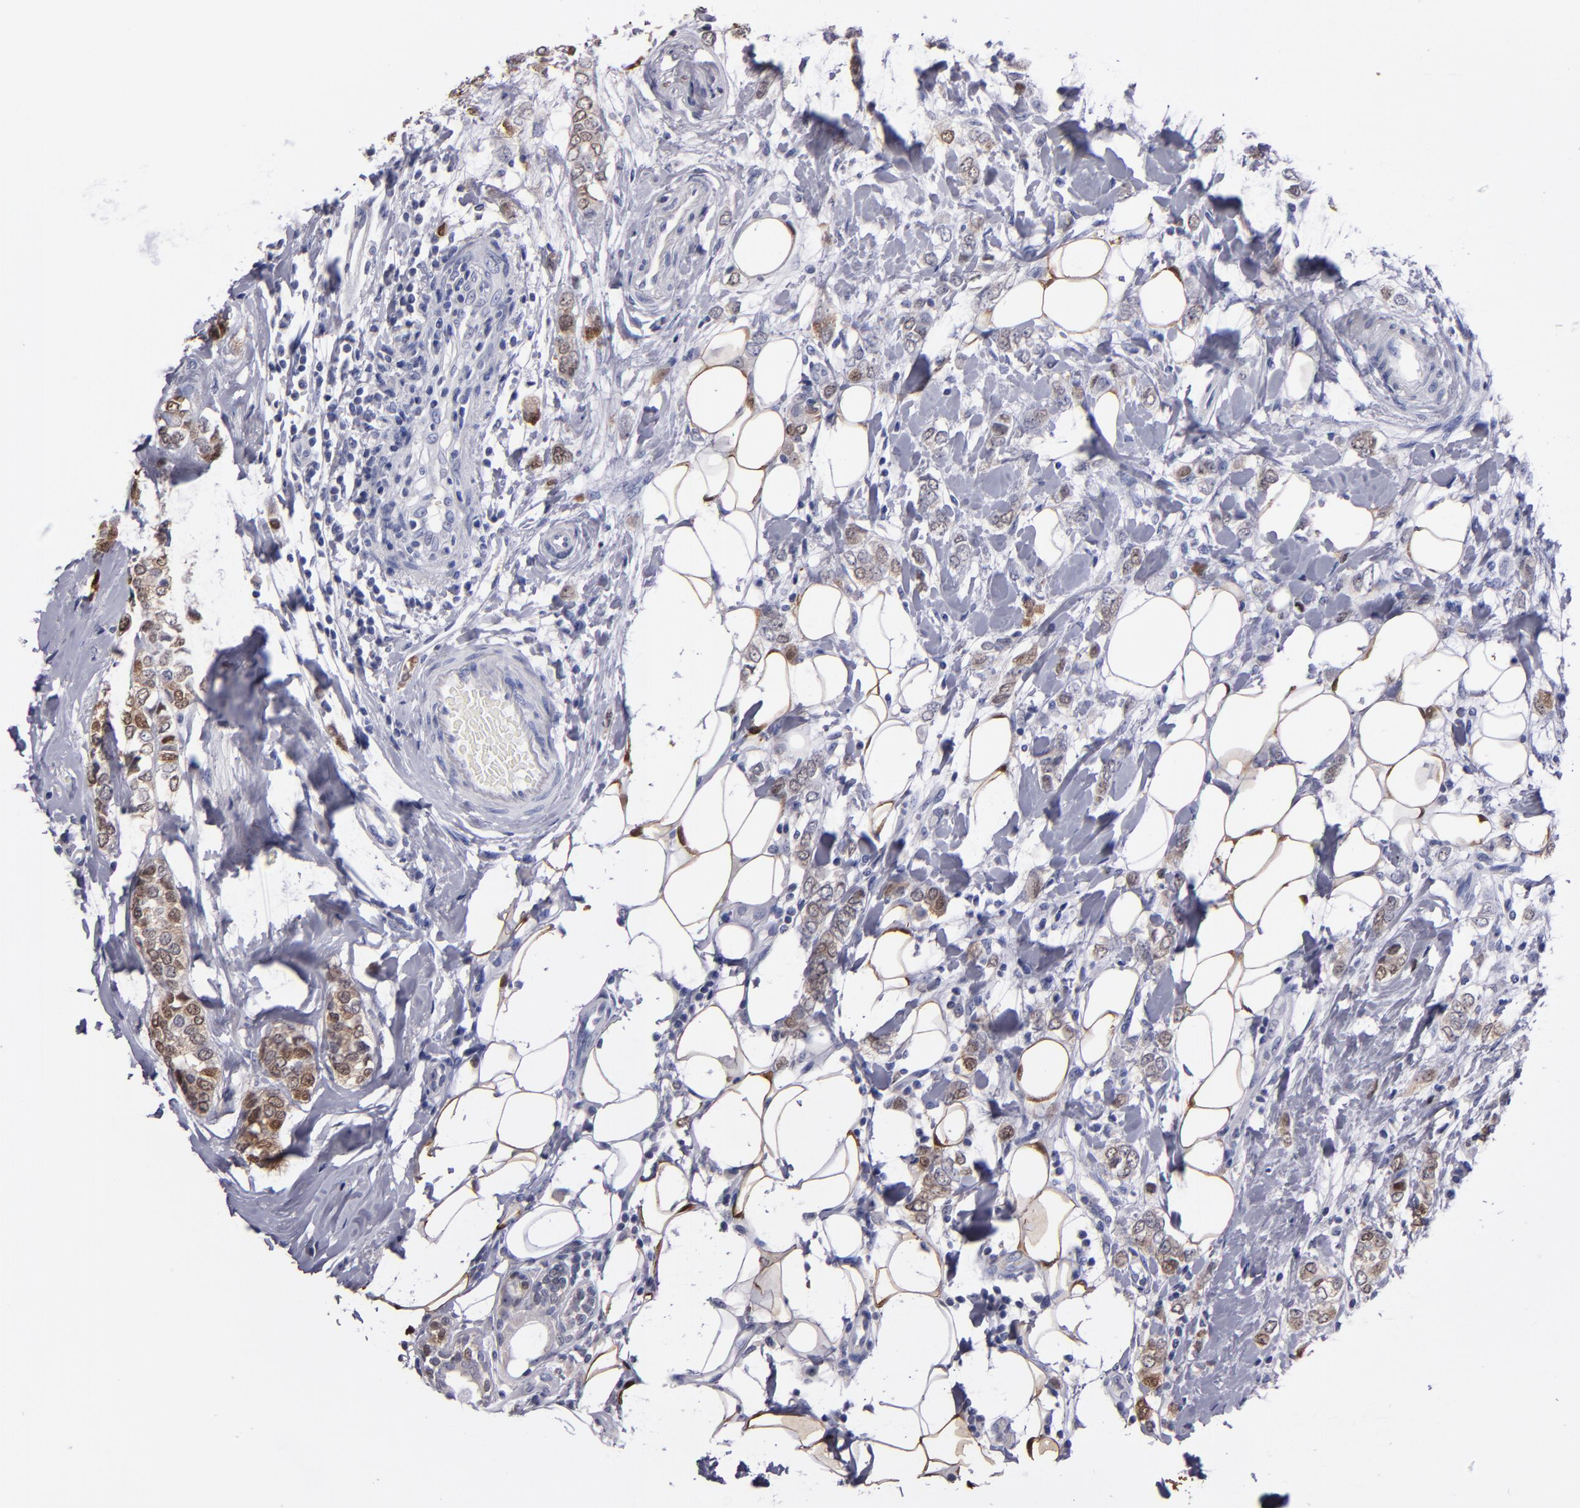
{"staining": {"intensity": "moderate", "quantity": "25%-75%", "location": "cytoplasmic/membranous,nuclear"}, "tissue": "breast cancer", "cell_type": "Tumor cells", "image_type": "cancer", "snomed": [{"axis": "morphology", "description": "Normal tissue, NOS"}, {"axis": "morphology", "description": "Lobular carcinoma"}, {"axis": "topography", "description": "Breast"}], "caption": "The photomicrograph demonstrates immunohistochemical staining of breast cancer (lobular carcinoma). There is moderate cytoplasmic/membranous and nuclear positivity is identified in about 25%-75% of tumor cells. (Stains: DAB (3,3'-diaminobenzidine) in brown, nuclei in blue, Microscopy: brightfield microscopy at high magnification).", "gene": "S100A1", "patient": {"sex": "female", "age": 47}}